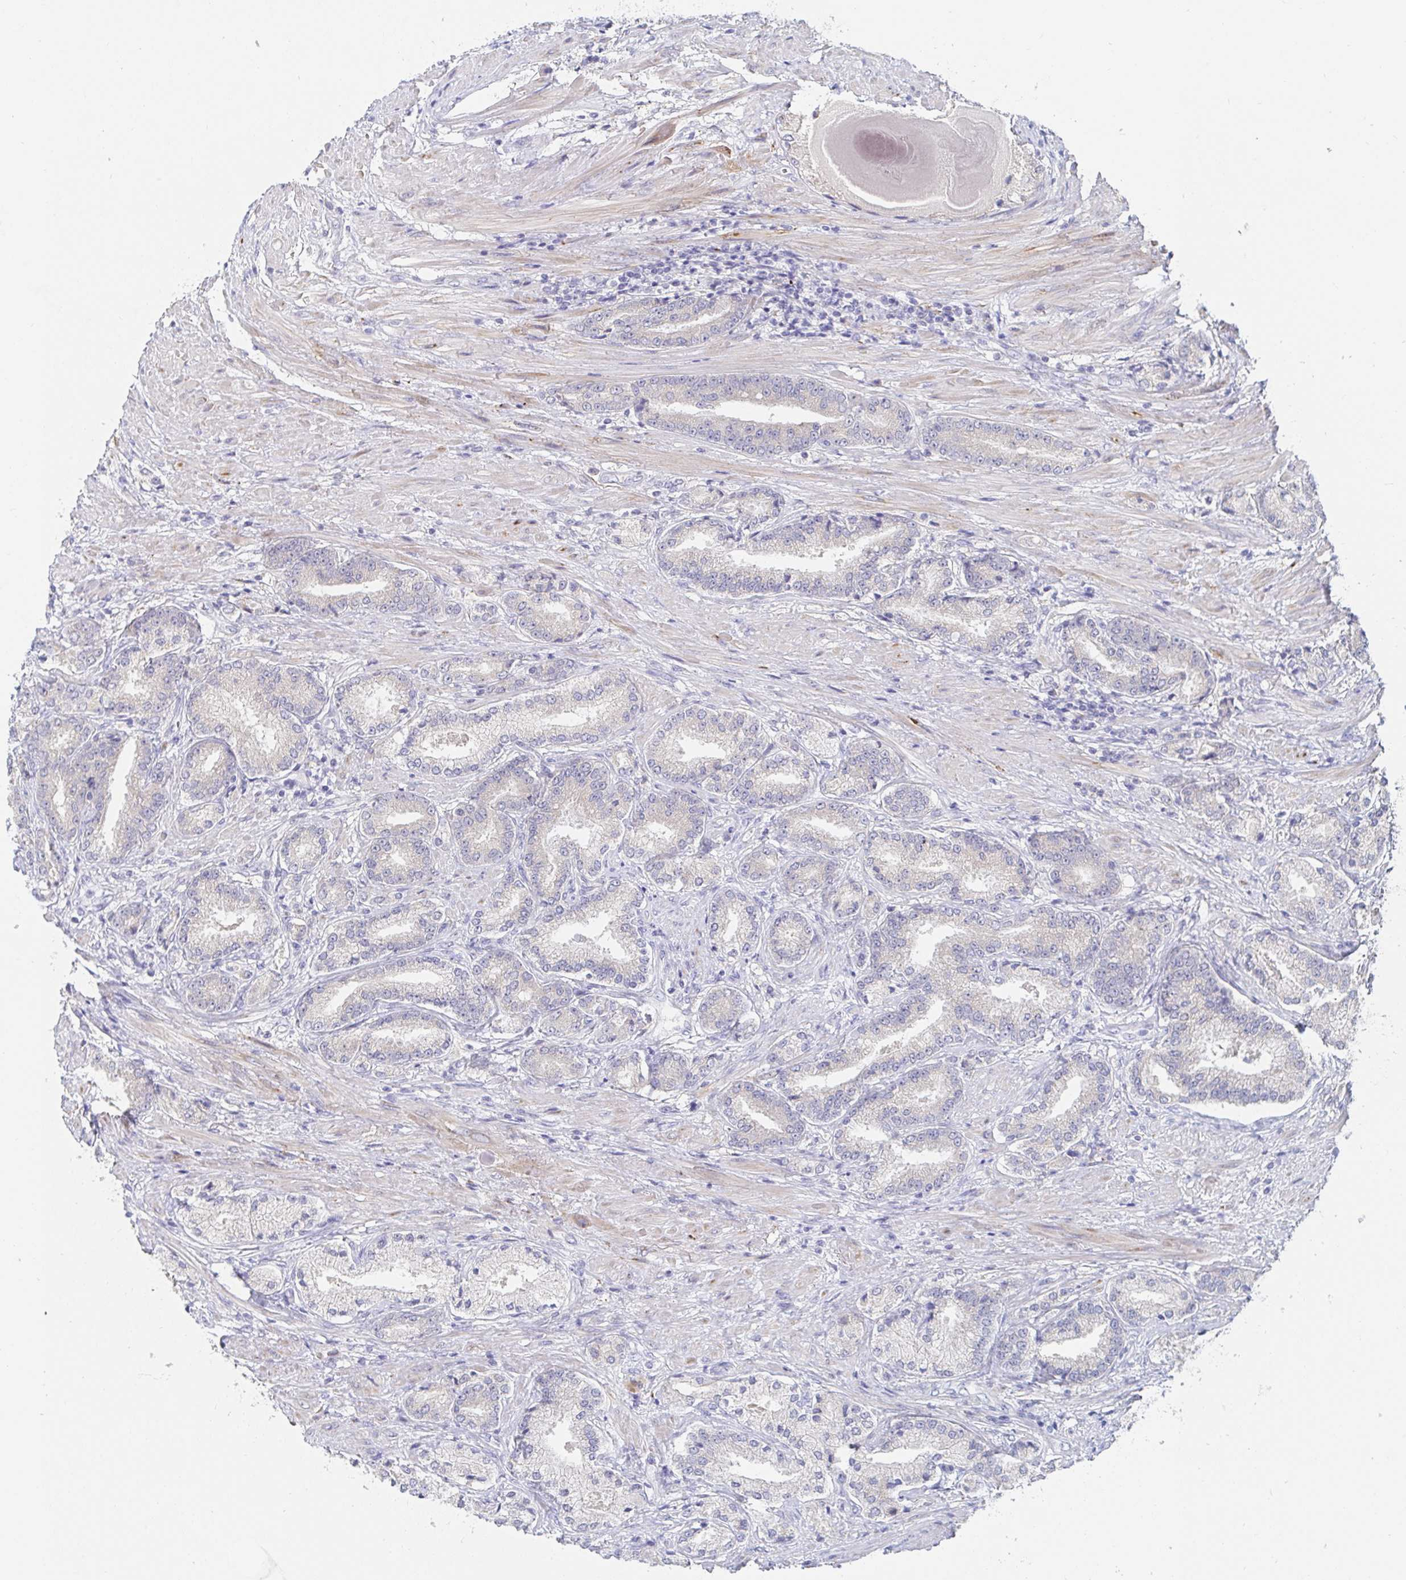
{"staining": {"intensity": "negative", "quantity": "none", "location": "none"}, "tissue": "prostate cancer", "cell_type": "Tumor cells", "image_type": "cancer", "snomed": [{"axis": "morphology", "description": "Adenocarcinoma, High grade"}, {"axis": "topography", "description": "Prostate and seminal vesicle, NOS"}], "caption": "There is no significant staining in tumor cells of prostate cancer (high-grade adenocarcinoma).", "gene": "ZNF430", "patient": {"sex": "male", "age": 61}}